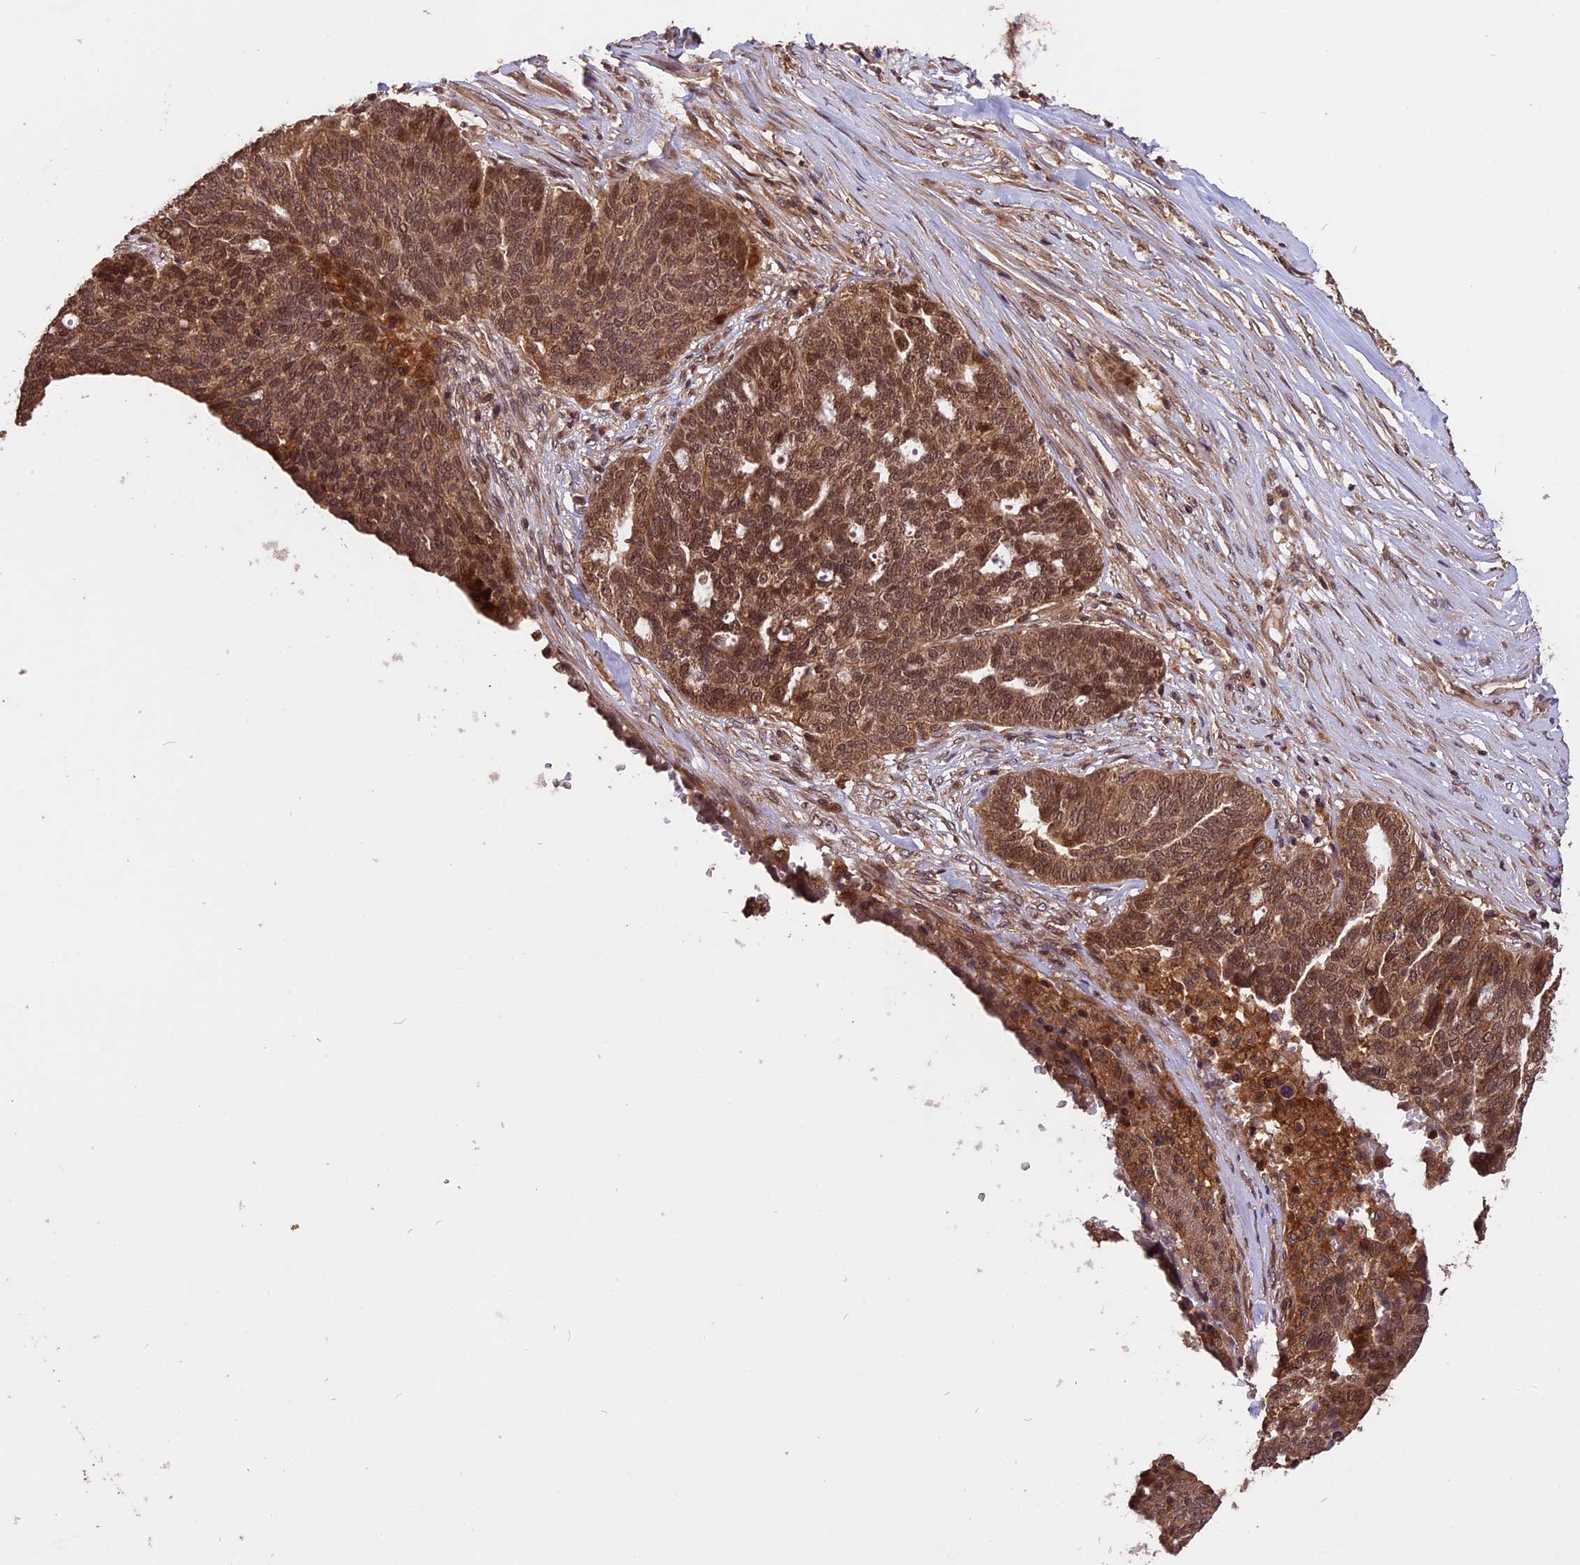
{"staining": {"intensity": "moderate", "quantity": ">75%", "location": "cytoplasmic/membranous,nuclear"}, "tissue": "ovarian cancer", "cell_type": "Tumor cells", "image_type": "cancer", "snomed": [{"axis": "morphology", "description": "Cystadenocarcinoma, serous, NOS"}, {"axis": "topography", "description": "Ovary"}], "caption": "Ovarian serous cystadenocarcinoma tissue demonstrates moderate cytoplasmic/membranous and nuclear positivity in about >75% of tumor cells", "gene": "ESCO1", "patient": {"sex": "female", "age": 59}}